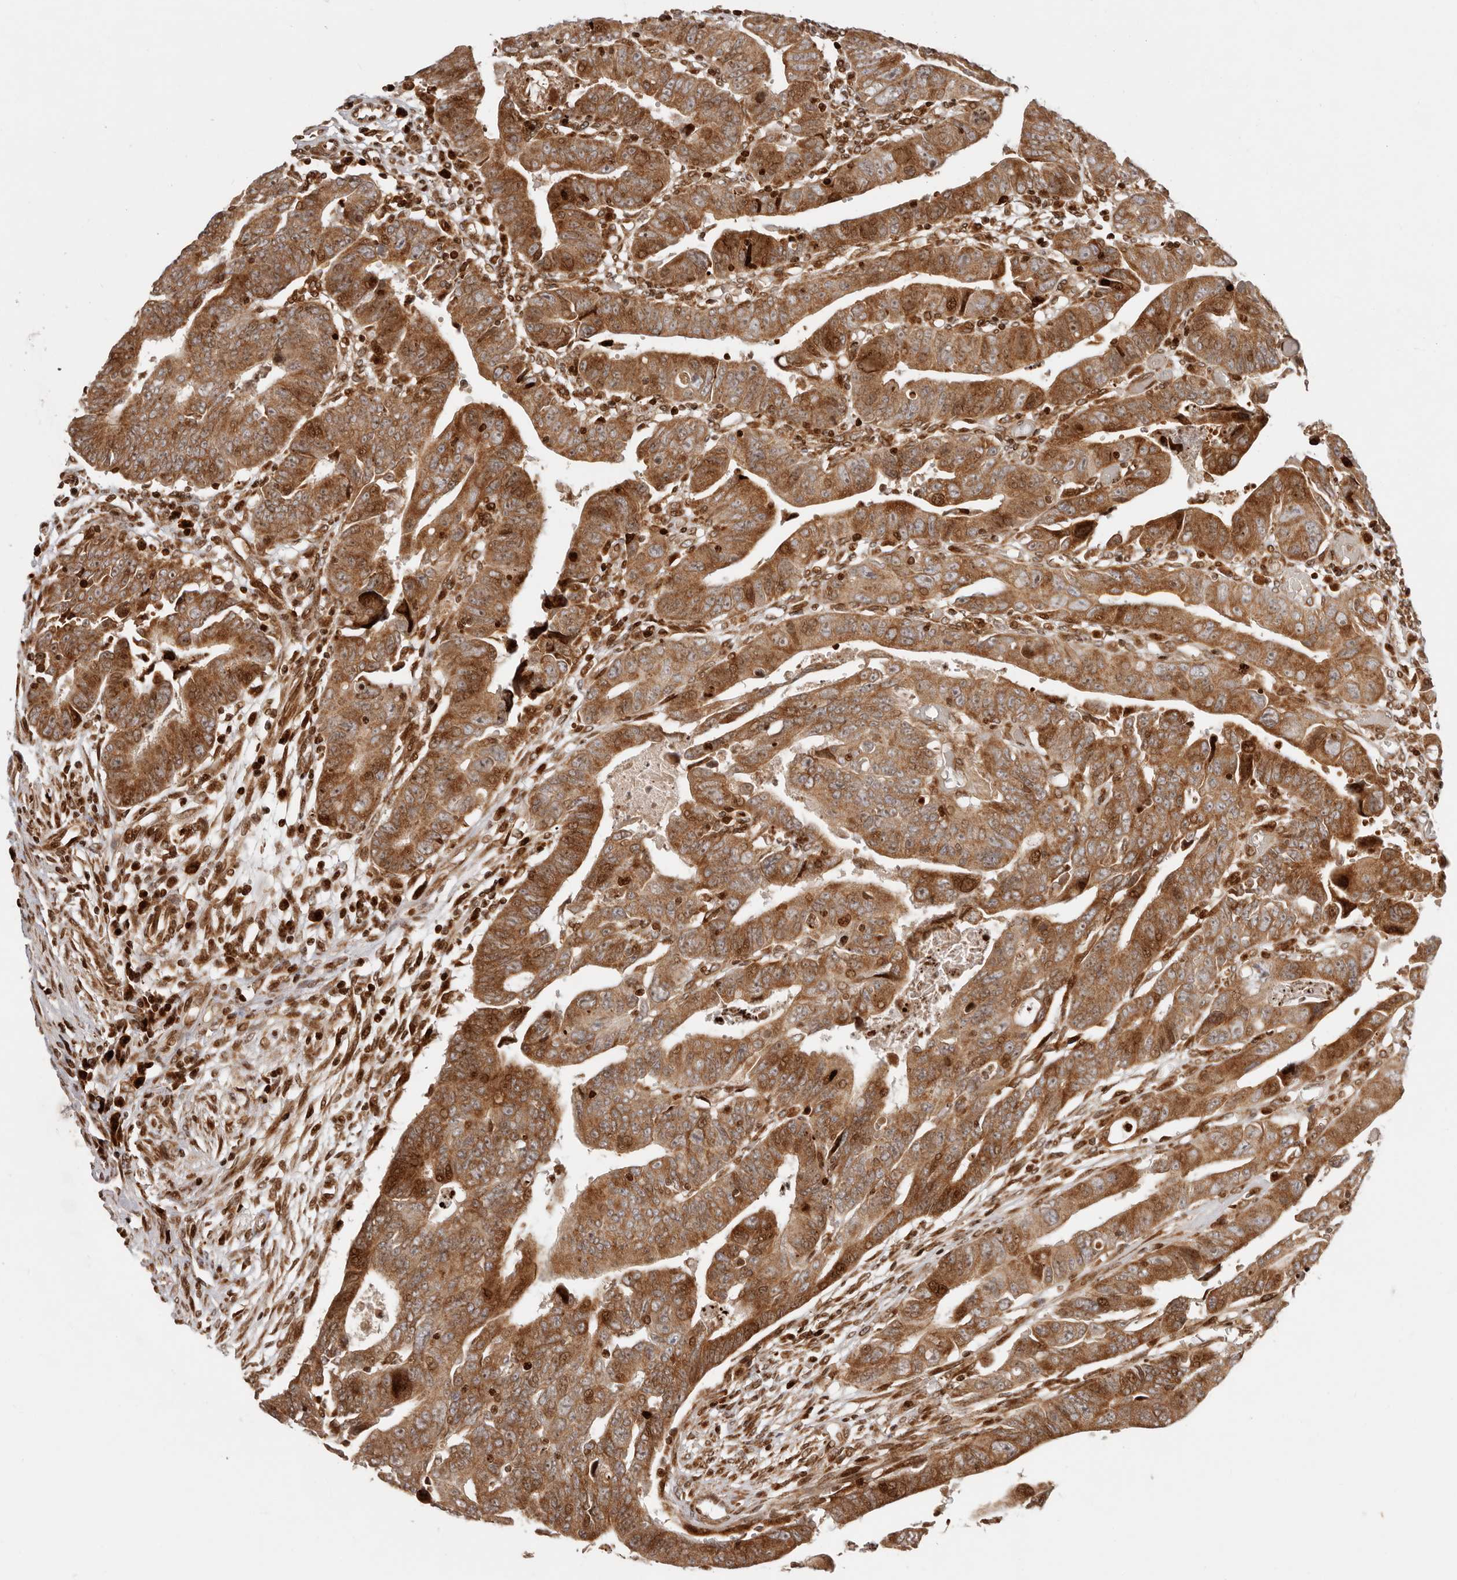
{"staining": {"intensity": "strong", "quantity": ">75%", "location": "cytoplasmic/membranous,nuclear"}, "tissue": "colorectal cancer", "cell_type": "Tumor cells", "image_type": "cancer", "snomed": [{"axis": "morphology", "description": "Adenocarcinoma, NOS"}, {"axis": "topography", "description": "Rectum"}], "caption": "Strong cytoplasmic/membranous and nuclear positivity for a protein is identified in approximately >75% of tumor cells of adenocarcinoma (colorectal) using IHC.", "gene": "TRIM4", "patient": {"sex": "female", "age": 65}}